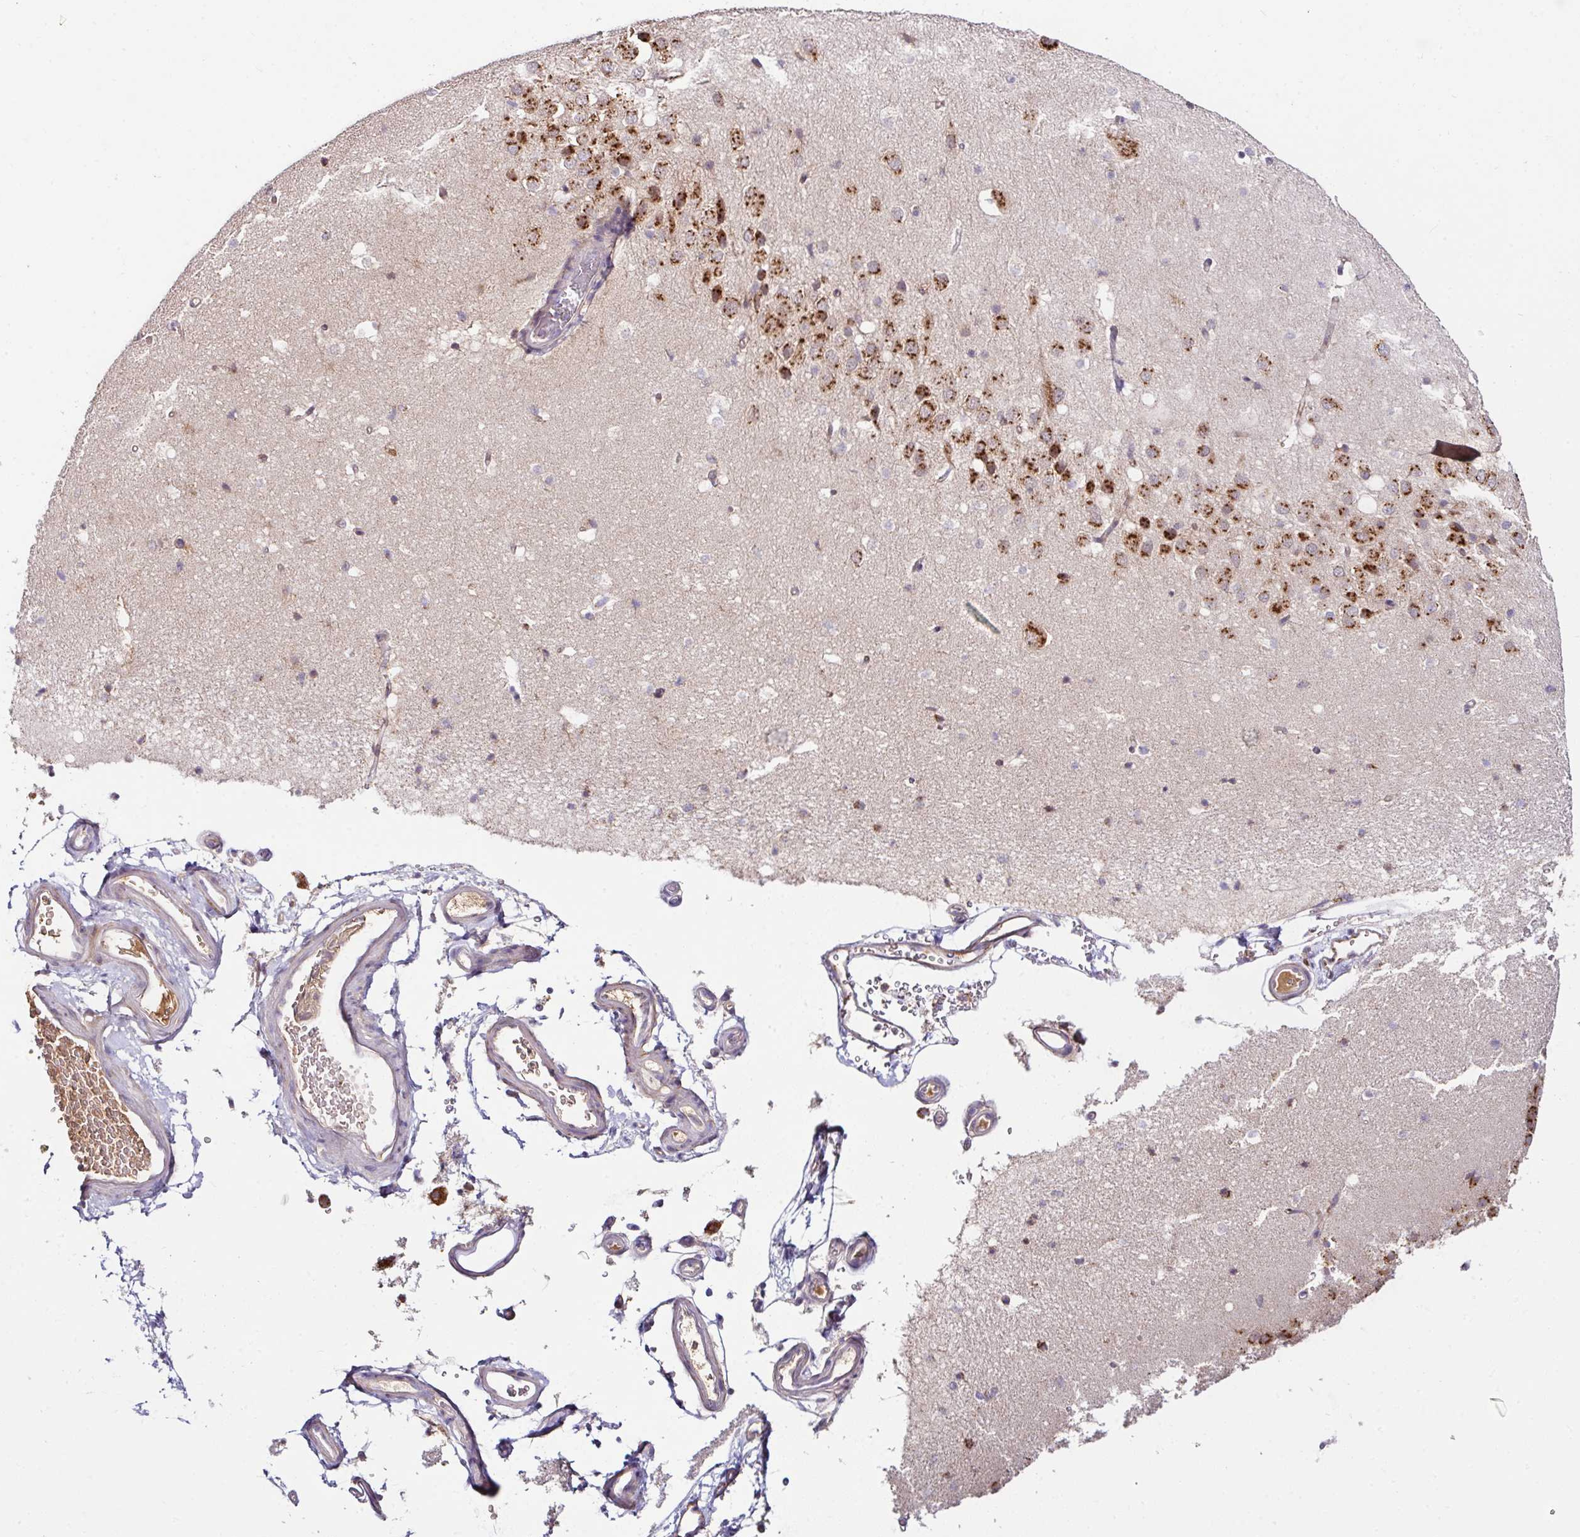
{"staining": {"intensity": "moderate", "quantity": "<25%", "location": "cytoplasmic/membranous"}, "tissue": "hippocampus", "cell_type": "Glial cells", "image_type": "normal", "snomed": [{"axis": "morphology", "description": "Normal tissue, NOS"}, {"axis": "topography", "description": "Hippocampus"}], "caption": "The image exhibits staining of unremarkable hippocampus, revealing moderate cytoplasmic/membranous protein positivity (brown color) within glial cells.", "gene": "CPD", "patient": {"sex": "male", "age": 37}}